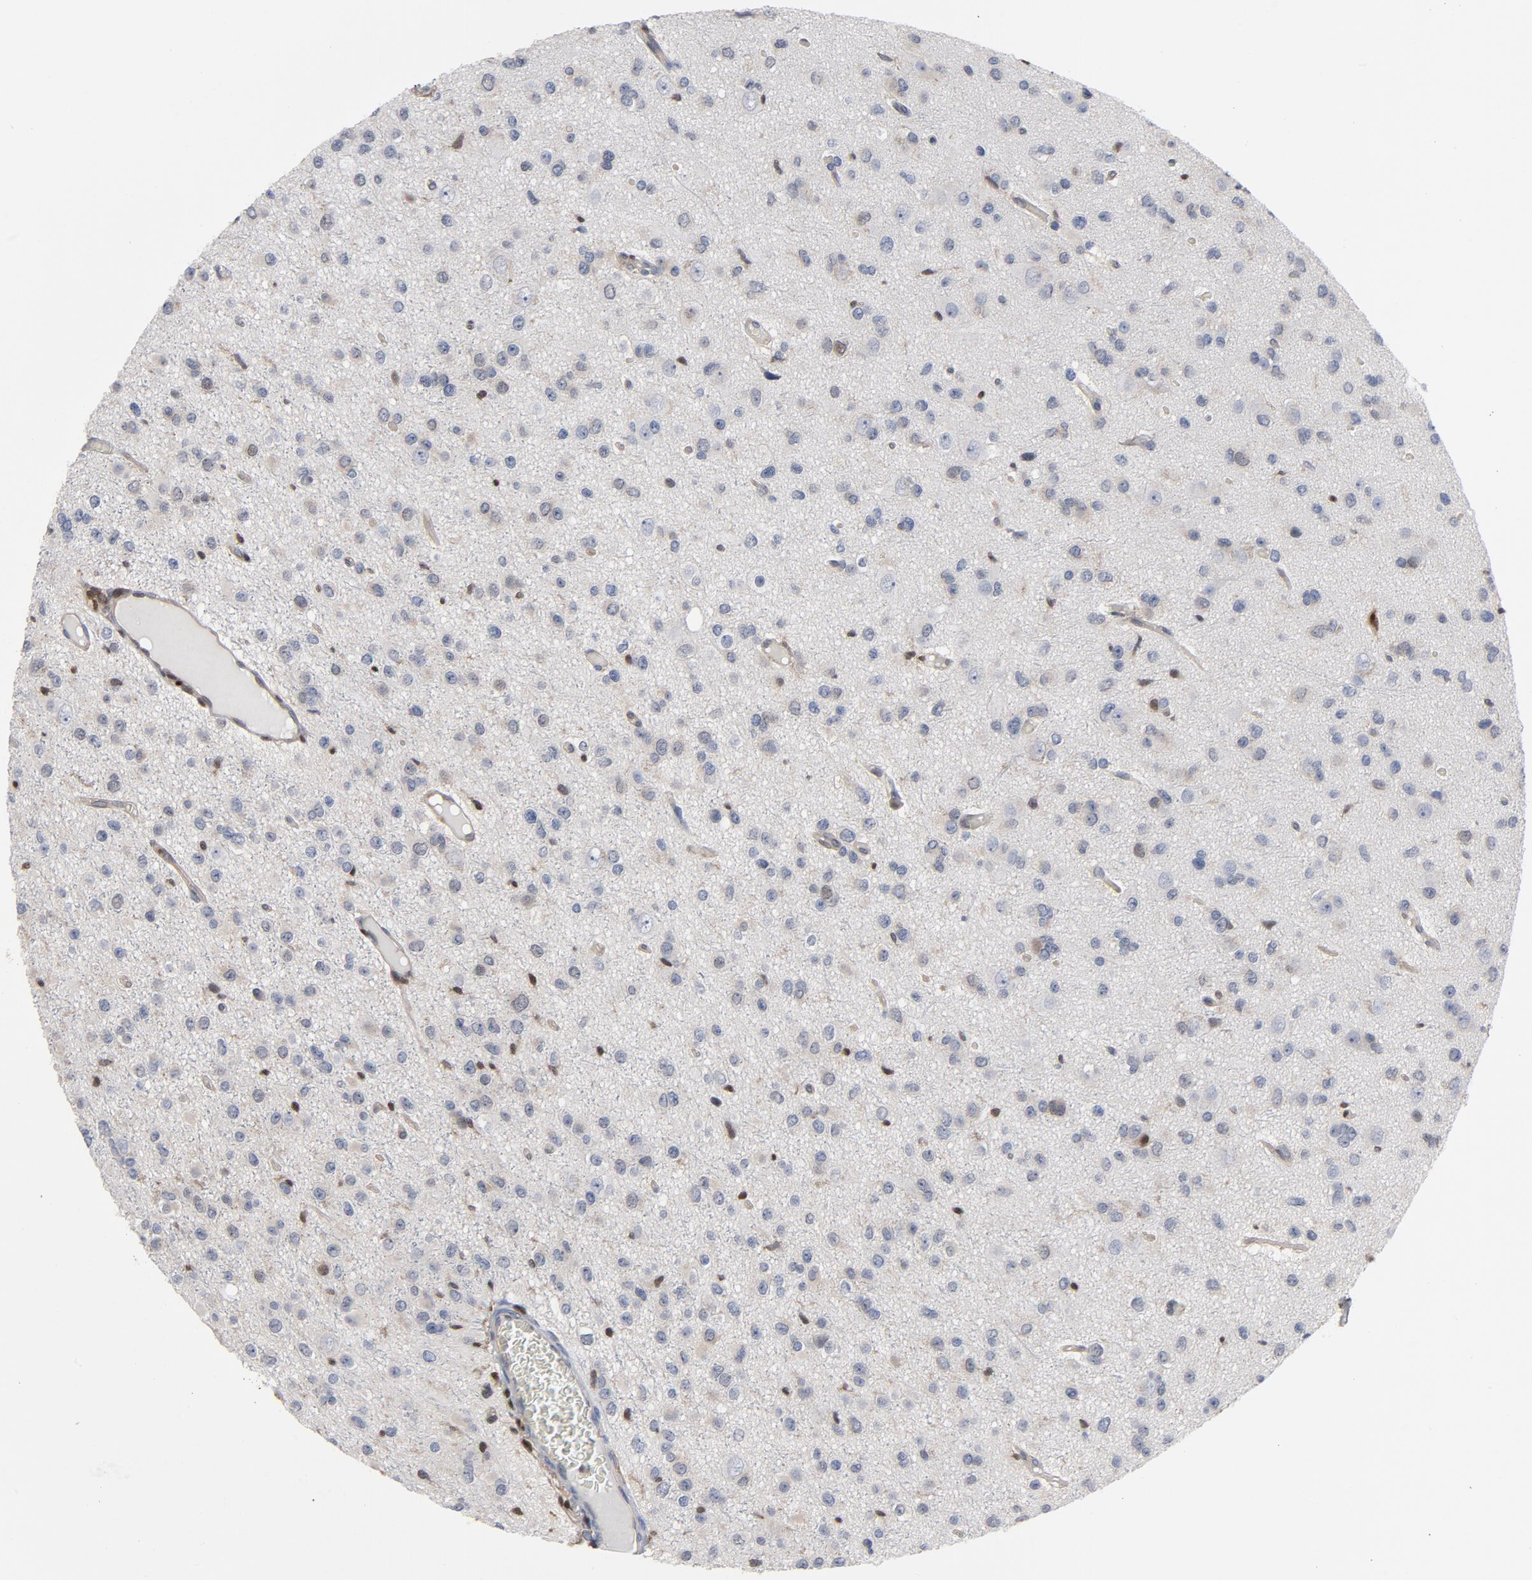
{"staining": {"intensity": "strong", "quantity": "<25%", "location": "nuclear"}, "tissue": "glioma", "cell_type": "Tumor cells", "image_type": "cancer", "snomed": [{"axis": "morphology", "description": "Glioma, malignant, Low grade"}, {"axis": "topography", "description": "Brain"}], "caption": "Malignant glioma (low-grade) stained with a protein marker demonstrates strong staining in tumor cells.", "gene": "NFKB1", "patient": {"sex": "male", "age": 42}}